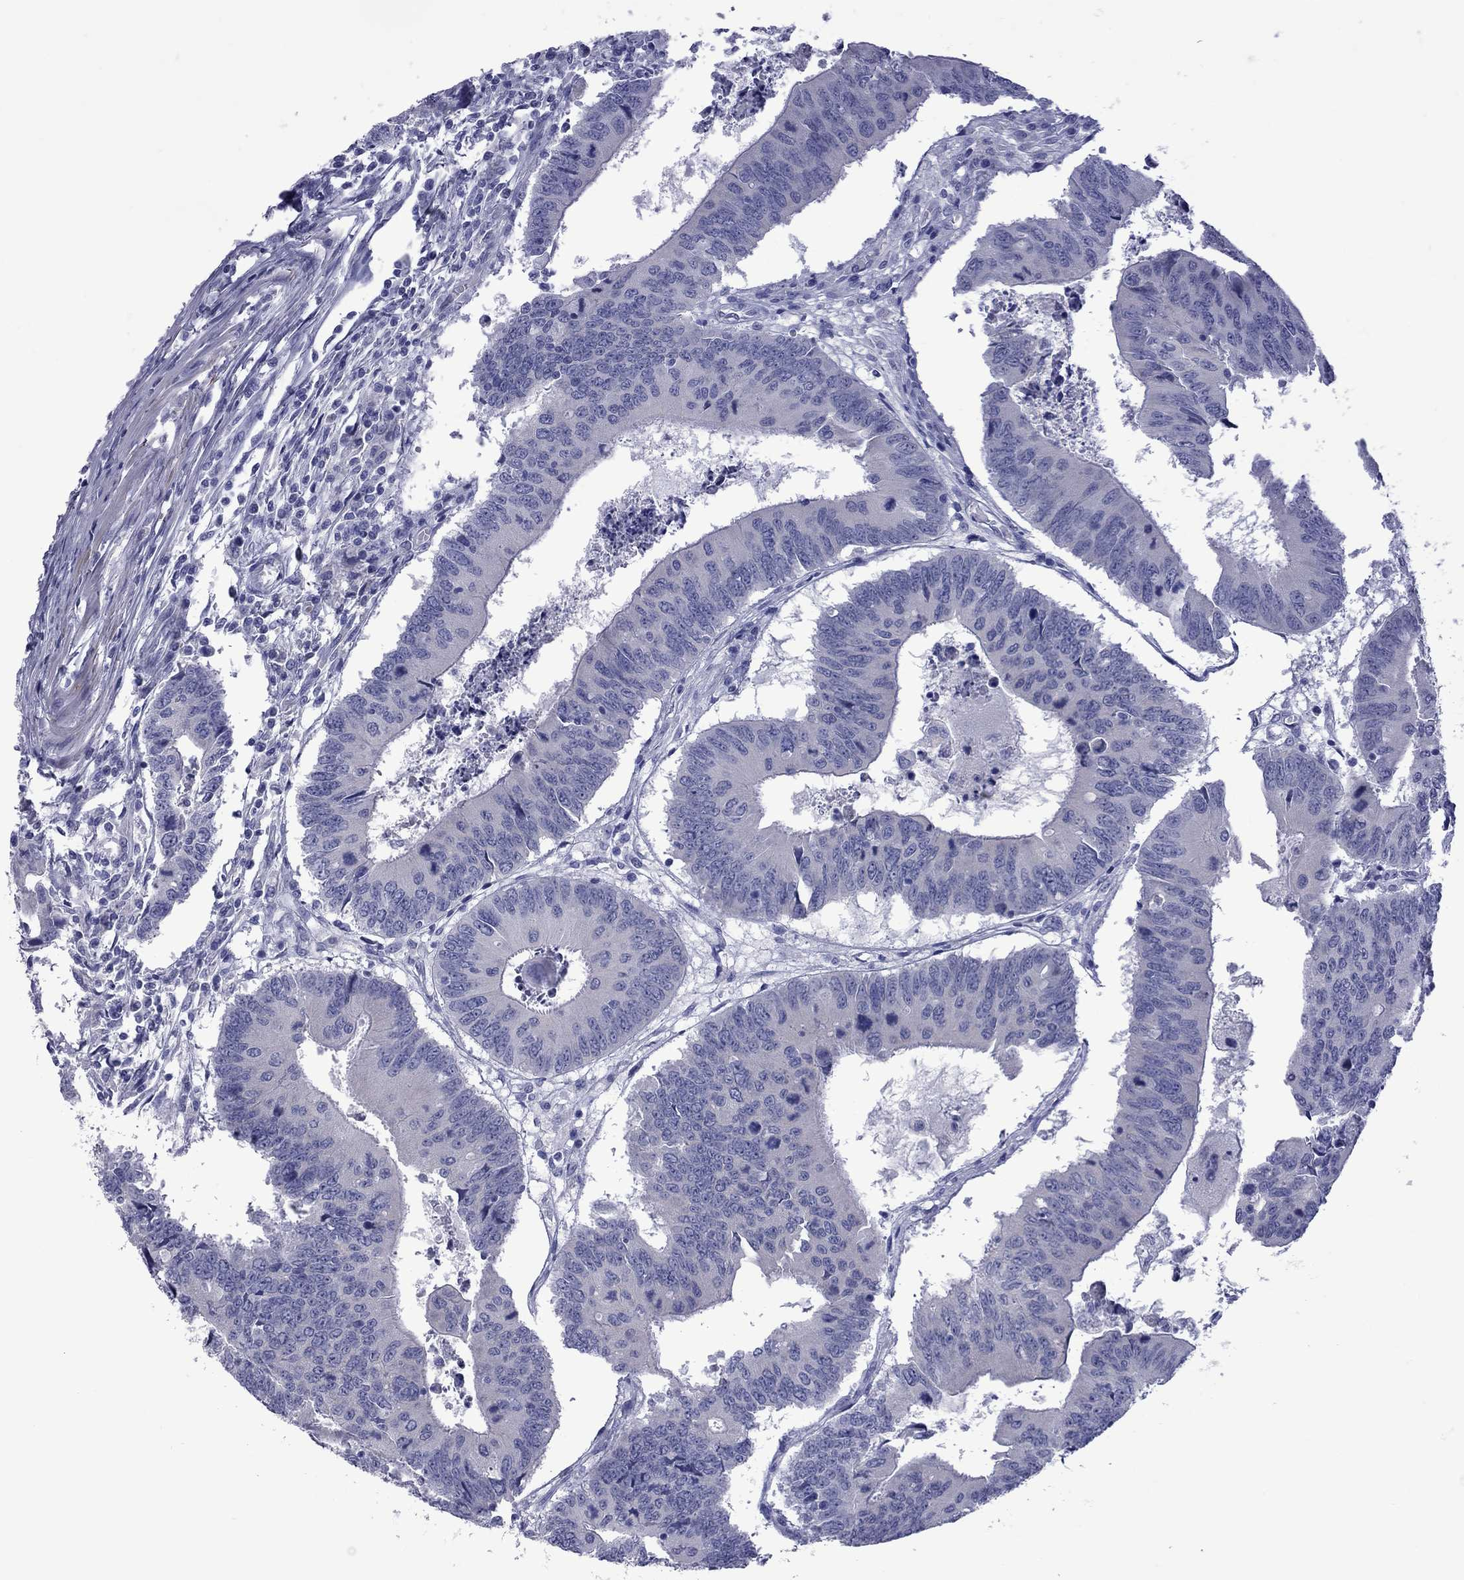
{"staining": {"intensity": "negative", "quantity": "none", "location": "none"}, "tissue": "colorectal cancer", "cell_type": "Tumor cells", "image_type": "cancer", "snomed": [{"axis": "morphology", "description": "Adenocarcinoma, NOS"}, {"axis": "topography", "description": "Rectum"}], "caption": "Immunohistochemical staining of colorectal cancer (adenocarcinoma) exhibits no significant expression in tumor cells. Nuclei are stained in blue.", "gene": "EPPIN", "patient": {"sex": "male", "age": 67}}